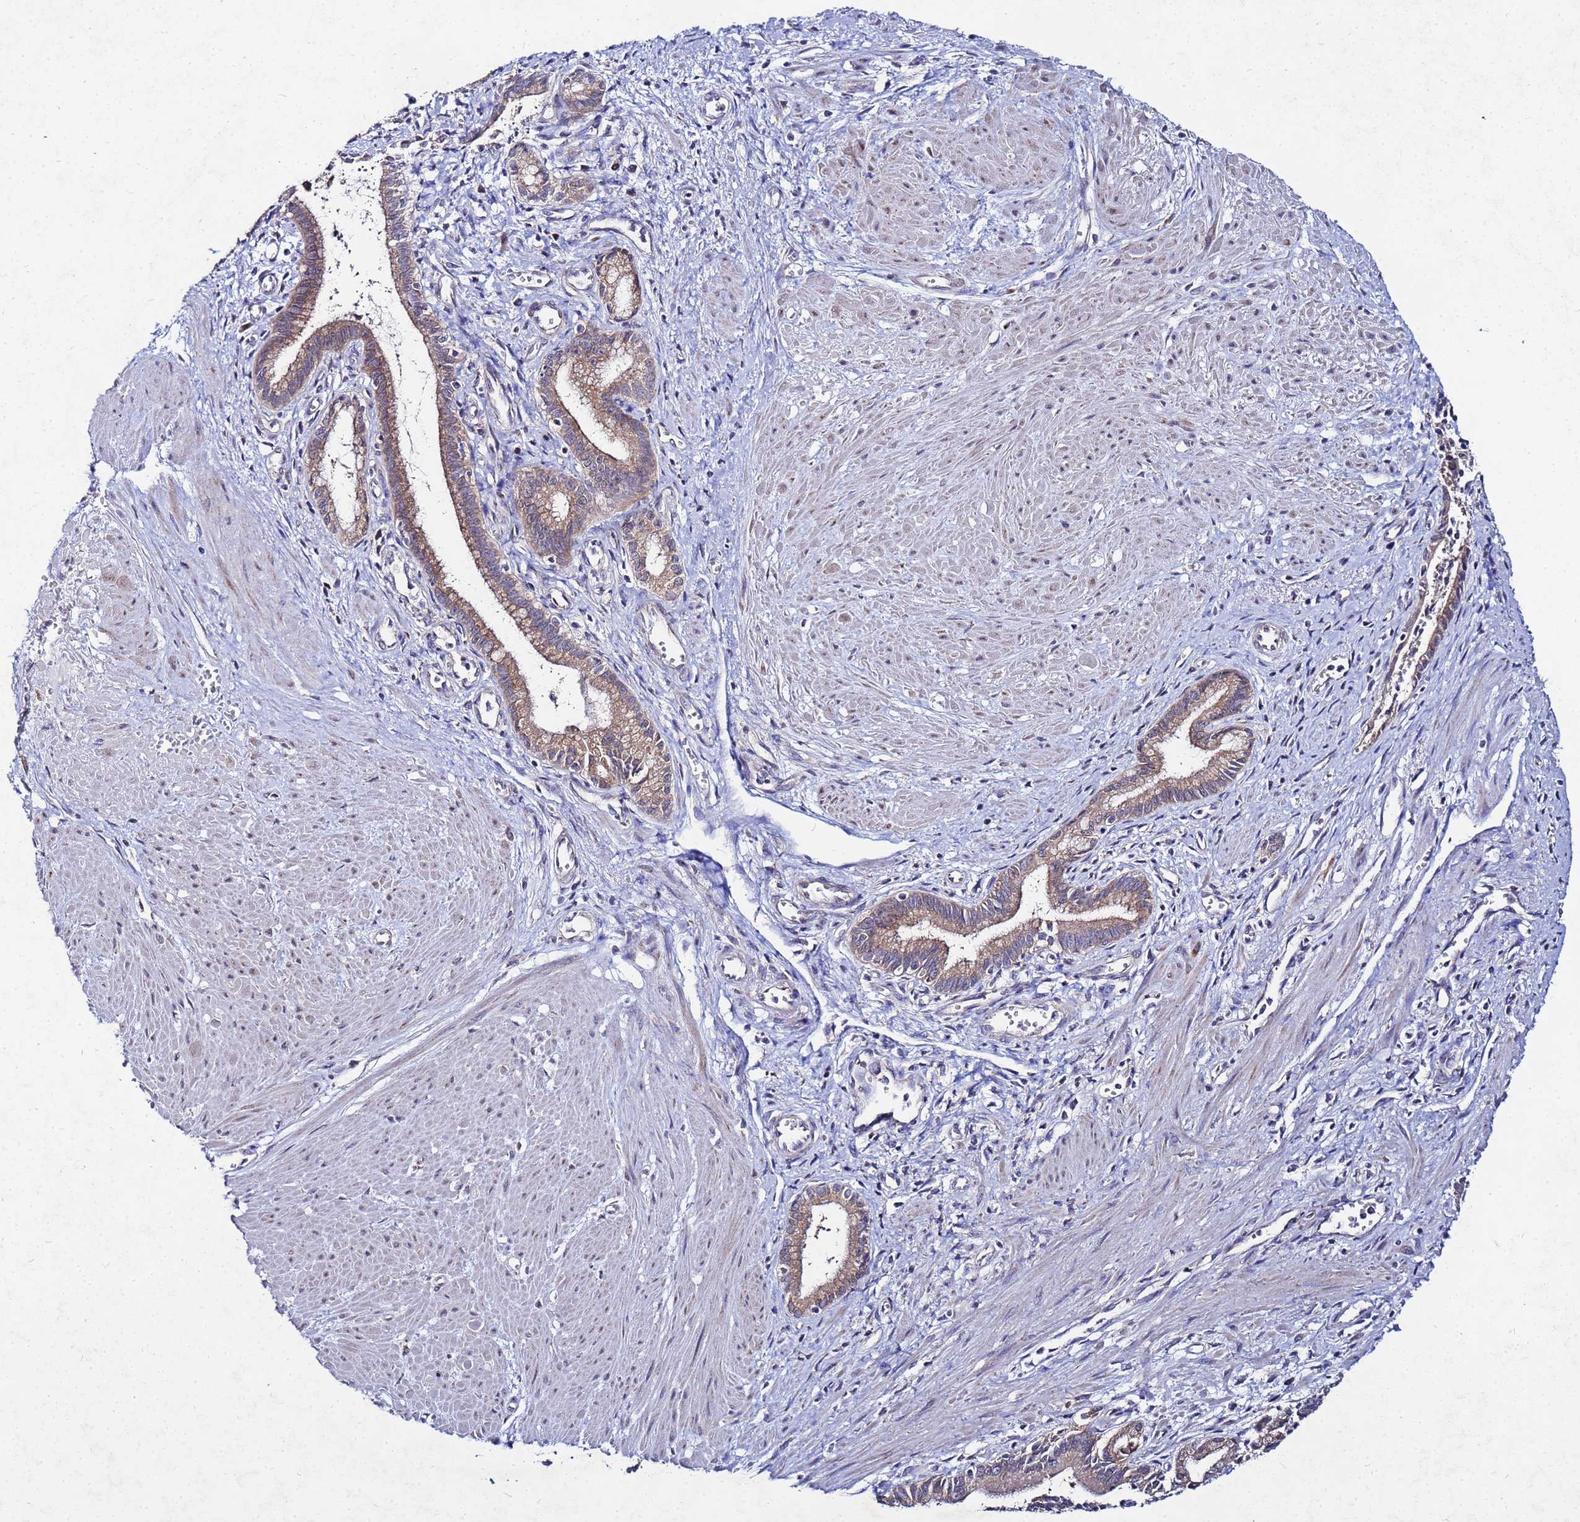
{"staining": {"intensity": "moderate", "quantity": ">75%", "location": "cytoplasmic/membranous"}, "tissue": "pancreatic cancer", "cell_type": "Tumor cells", "image_type": "cancer", "snomed": [{"axis": "morphology", "description": "Adenocarcinoma, NOS"}, {"axis": "topography", "description": "Pancreas"}], "caption": "Adenocarcinoma (pancreatic) stained with a protein marker reveals moderate staining in tumor cells.", "gene": "FAHD2A", "patient": {"sex": "male", "age": 78}}